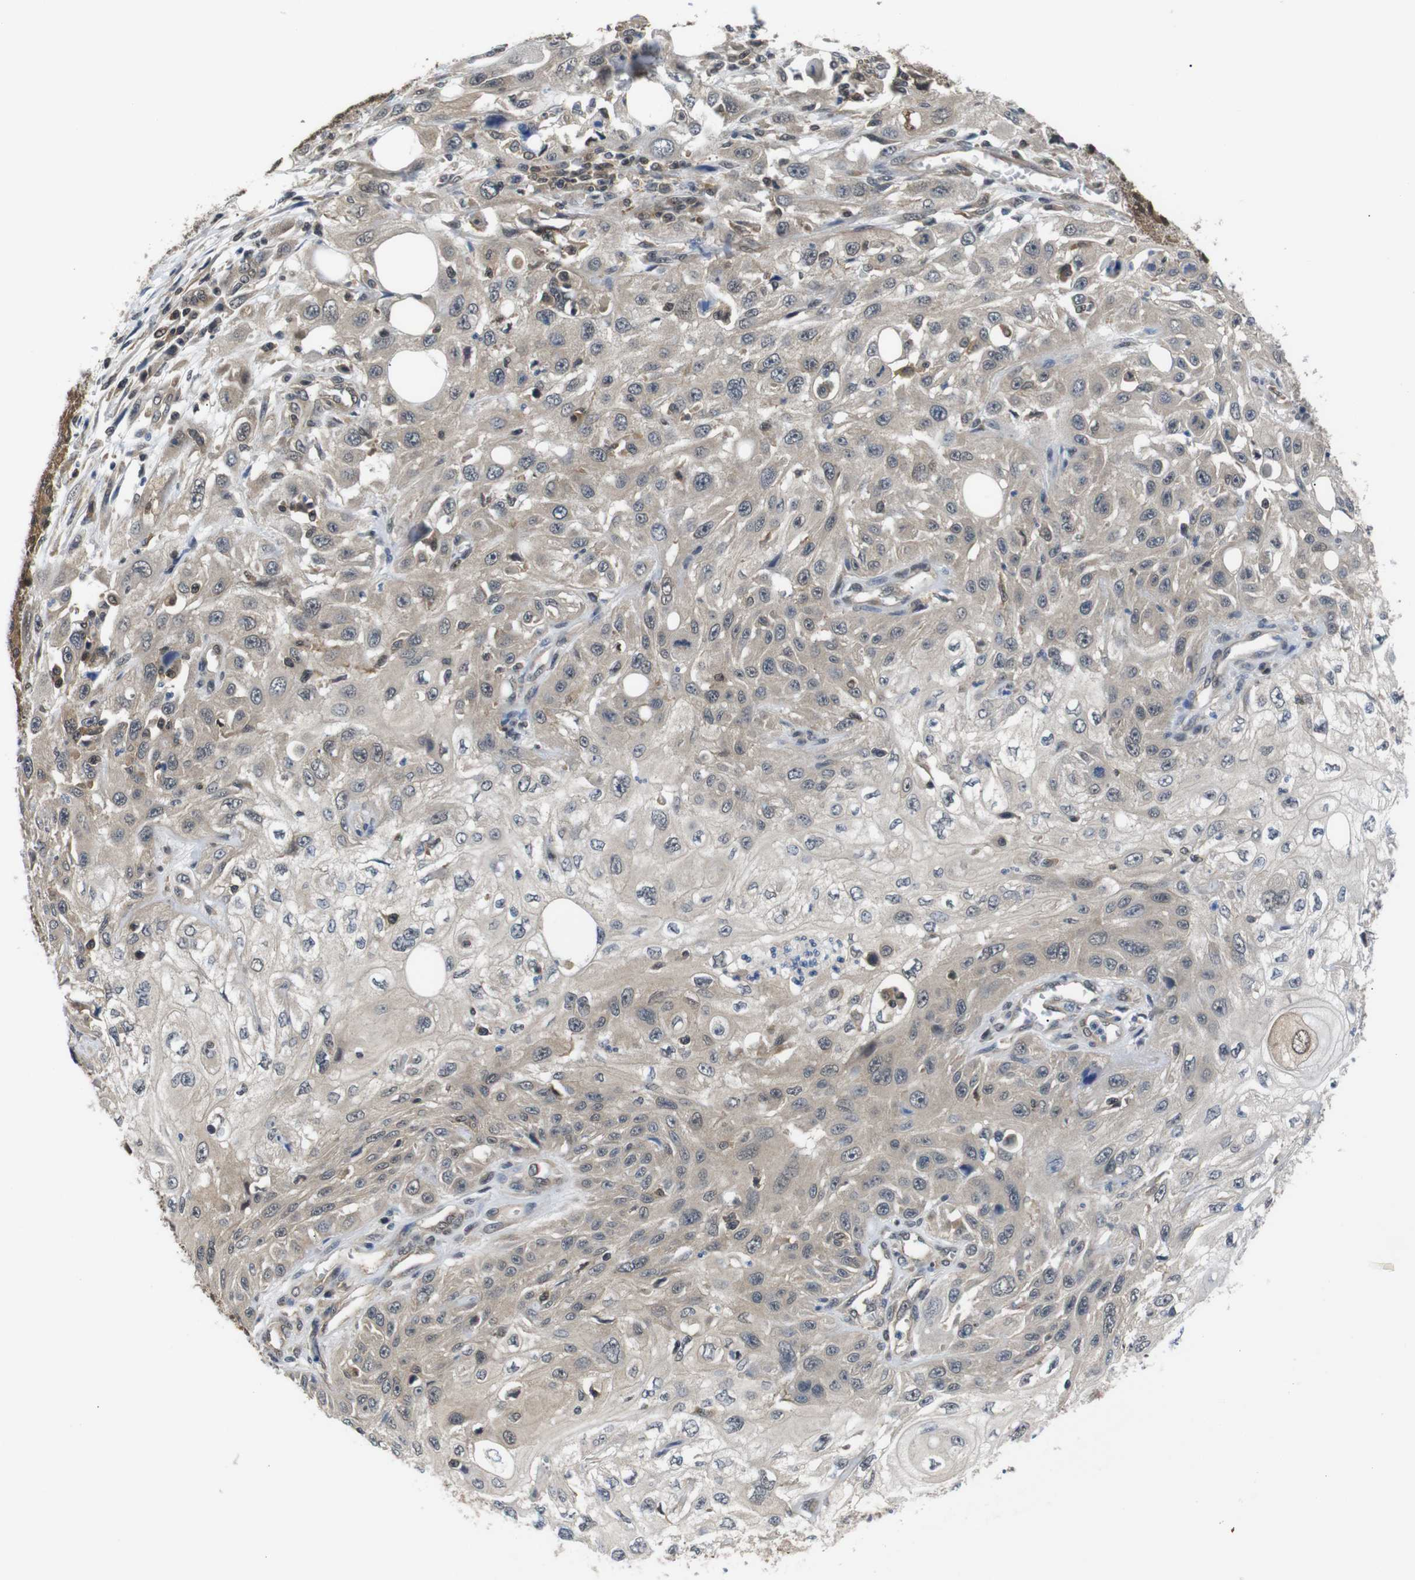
{"staining": {"intensity": "weak", "quantity": "25%-75%", "location": "cytoplasmic/membranous"}, "tissue": "skin cancer", "cell_type": "Tumor cells", "image_type": "cancer", "snomed": [{"axis": "morphology", "description": "Squamous cell carcinoma, NOS"}, {"axis": "topography", "description": "Skin"}], "caption": "Protein positivity by immunohistochemistry exhibits weak cytoplasmic/membranous staining in about 25%-75% of tumor cells in squamous cell carcinoma (skin).", "gene": "UBXN1", "patient": {"sex": "male", "age": 75}}